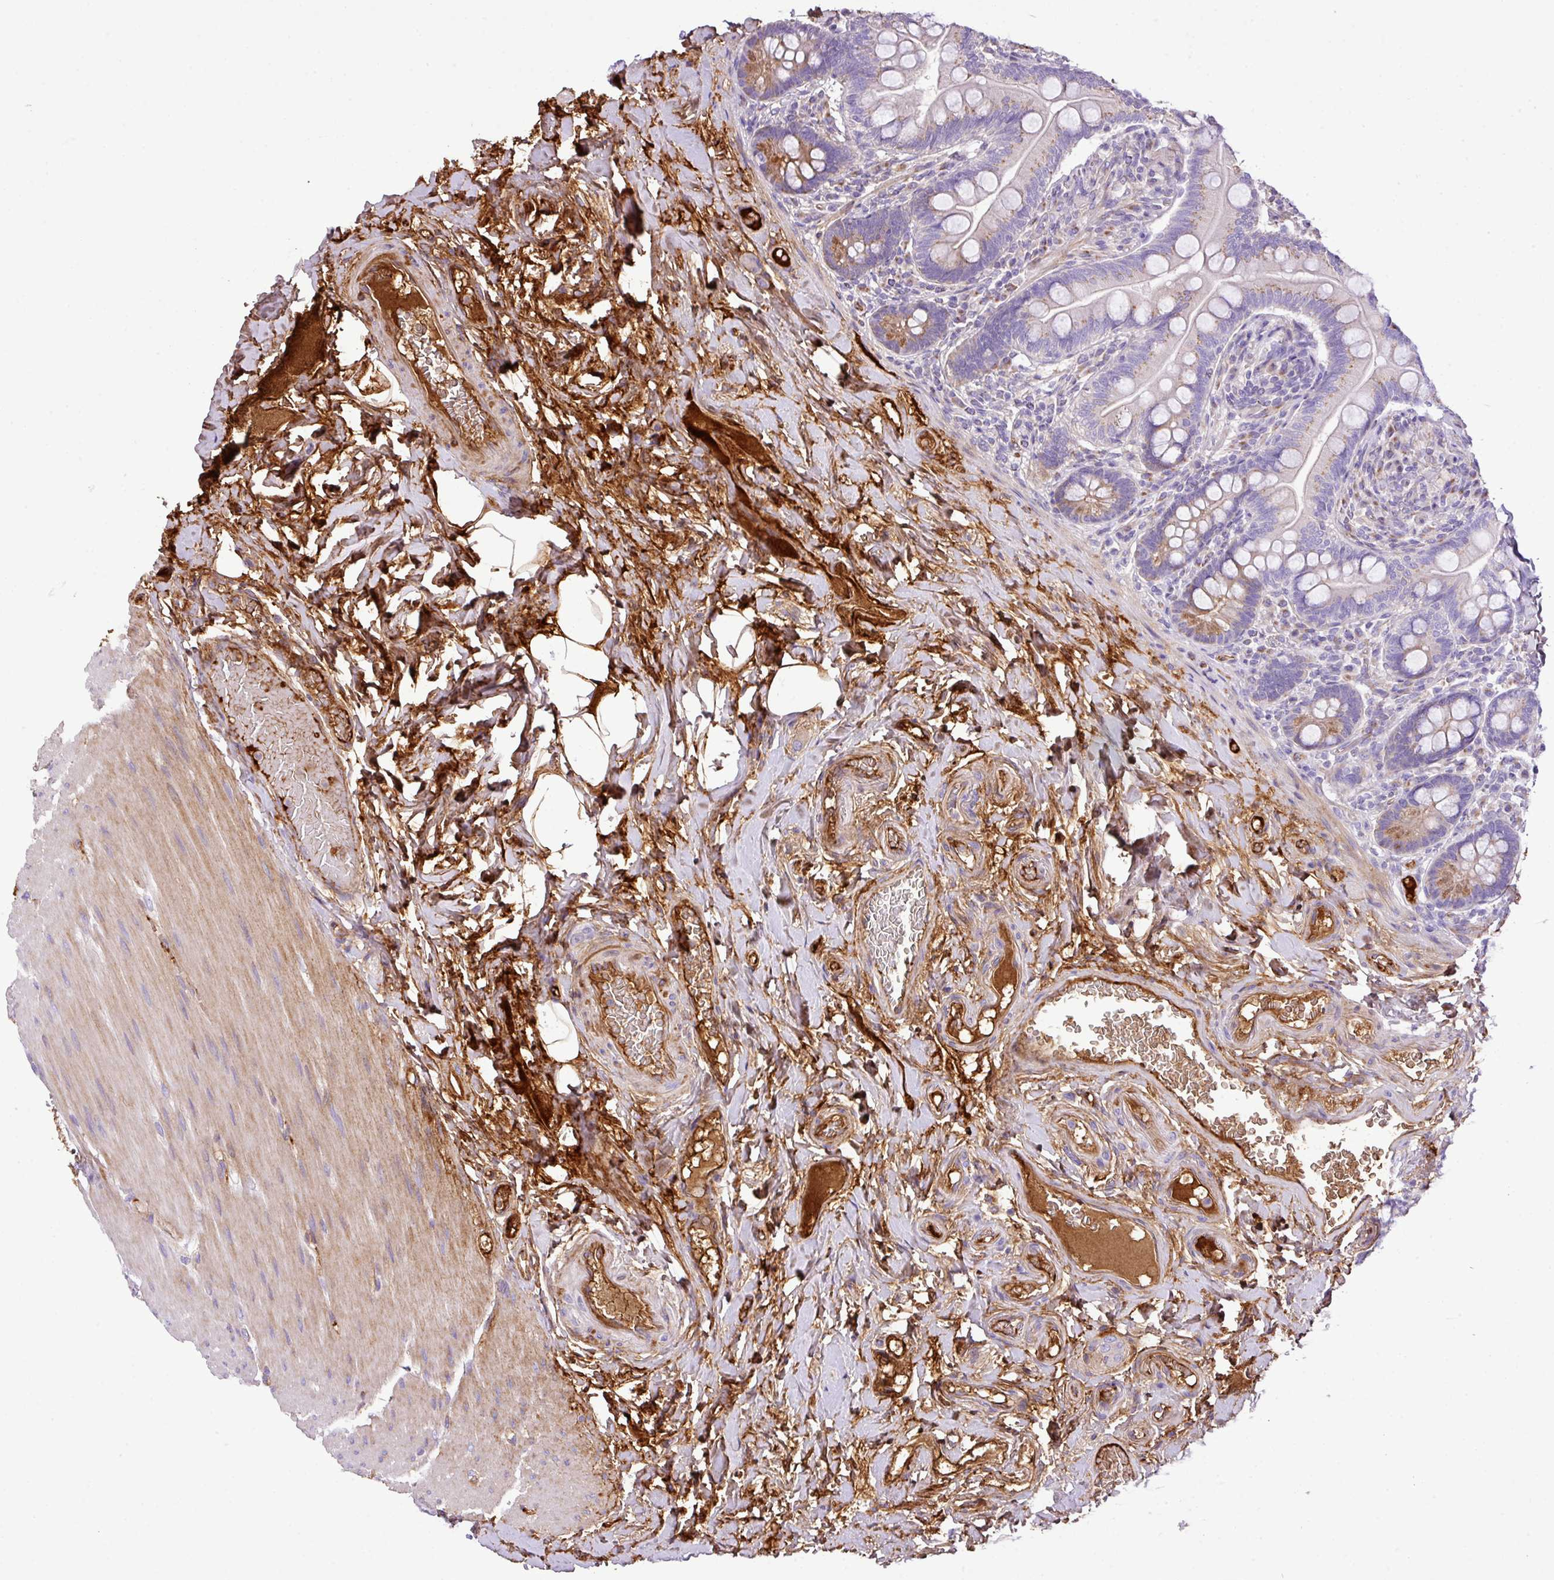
{"staining": {"intensity": "moderate", "quantity": "<25%", "location": "cytoplasmic/membranous"}, "tissue": "small intestine", "cell_type": "Glandular cells", "image_type": "normal", "snomed": [{"axis": "morphology", "description": "Normal tissue, NOS"}, {"axis": "topography", "description": "Small intestine"}], "caption": "Normal small intestine shows moderate cytoplasmic/membranous expression in about <25% of glandular cells, visualized by immunohistochemistry. Using DAB (3,3'-diaminobenzidine) (brown) and hematoxylin (blue) stains, captured at high magnification using brightfield microscopy.", "gene": "CTXN2", "patient": {"sex": "female", "age": 64}}